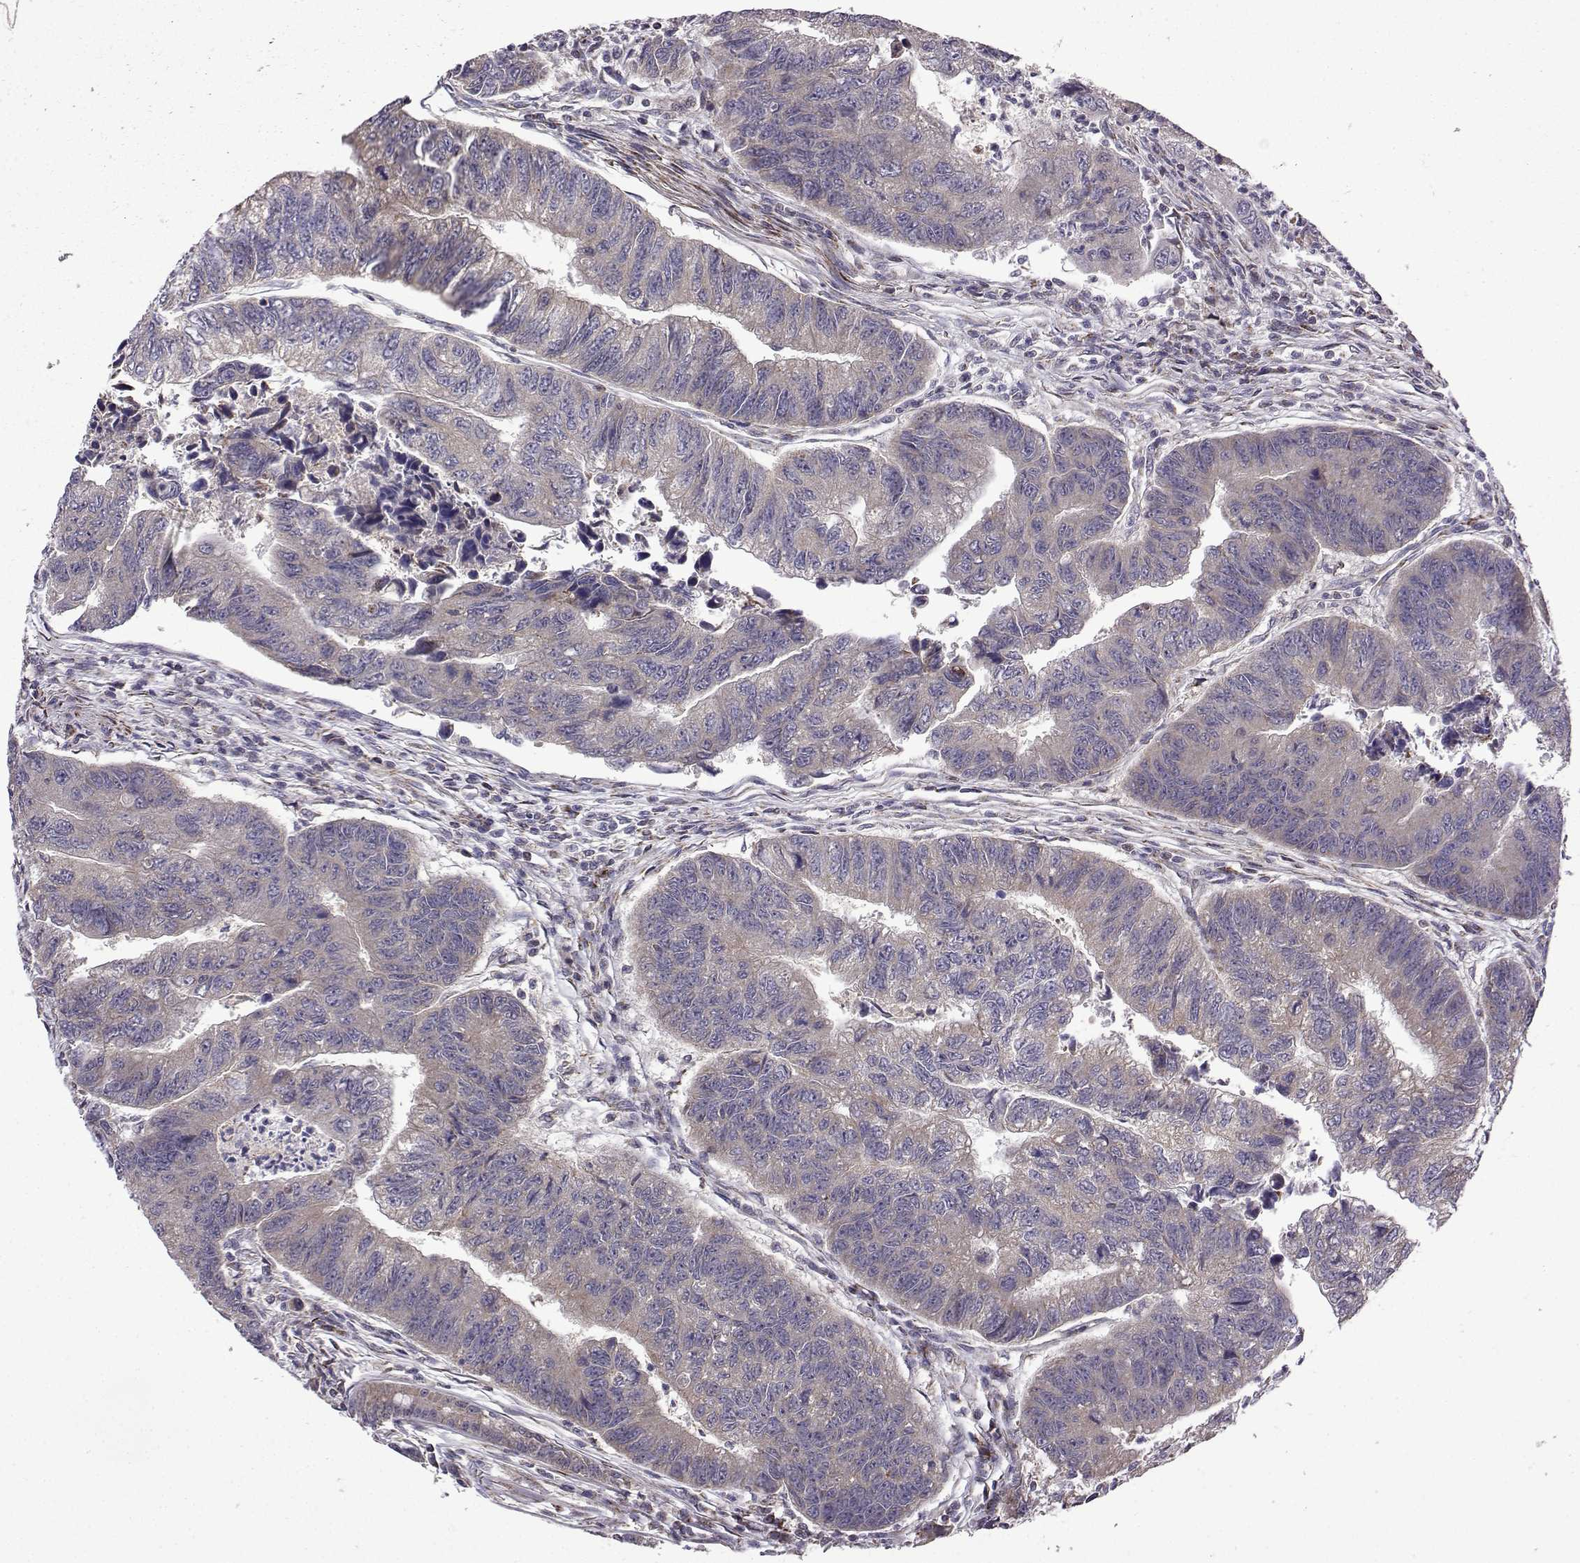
{"staining": {"intensity": "negative", "quantity": "none", "location": "none"}, "tissue": "colorectal cancer", "cell_type": "Tumor cells", "image_type": "cancer", "snomed": [{"axis": "morphology", "description": "Adenocarcinoma, NOS"}, {"axis": "topography", "description": "Colon"}], "caption": "This micrograph is of colorectal cancer (adenocarcinoma) stained with IHC to label a protein in brown with the nuclei are counter-stained blue. There is no staining in tumor cells. The staining is performed using DAB (3,3'-diaminobenzidine) brown chromogen with nuclei counter-stained in using hematoxylin.", "gene": "TAB2", "patient": {"sex": "female", "age": 65}}